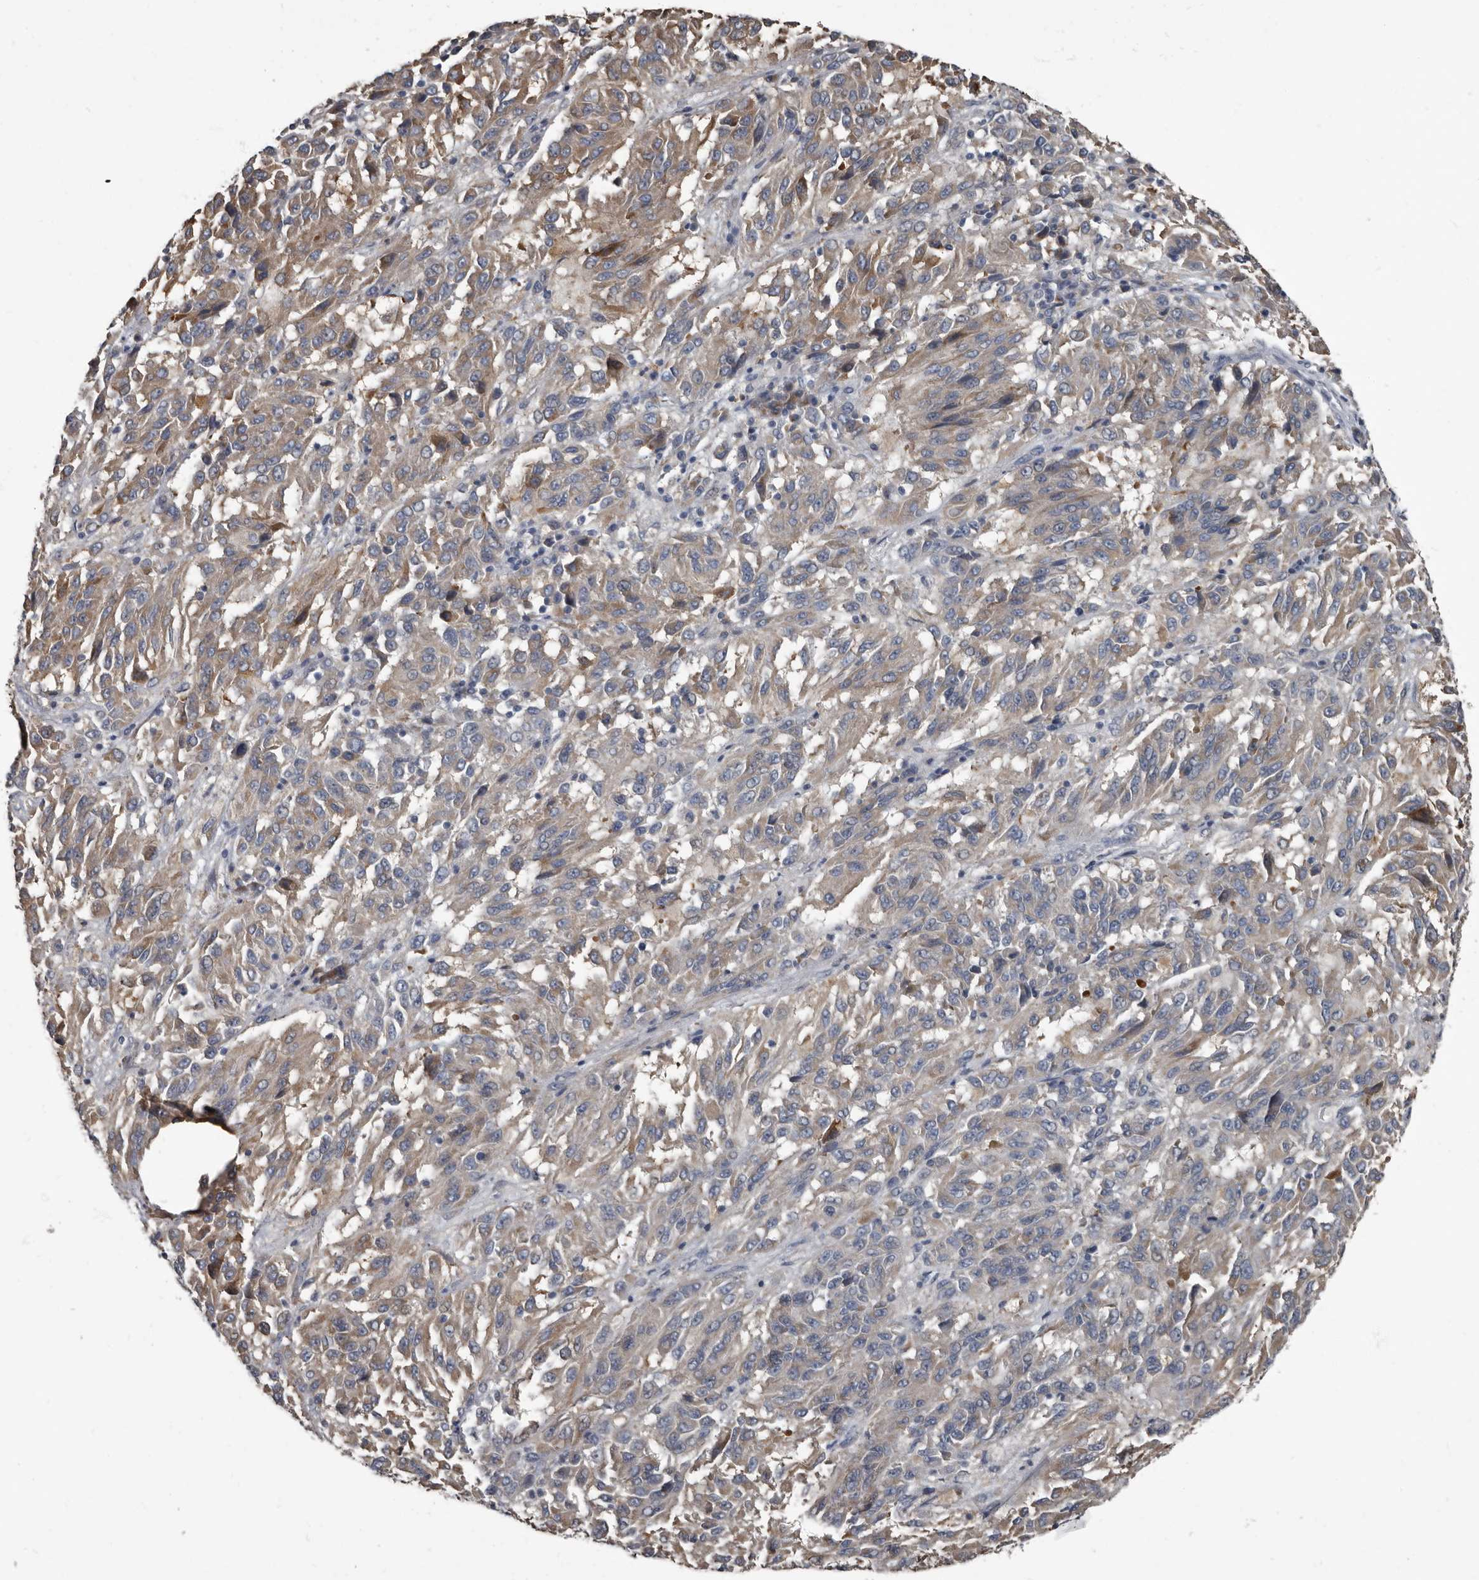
{"staining": {"intensity": "moderate", "quantity": "<25%", "location": "cytoplasmic/membranous"}, "tissue": "melanoma", "cell_type": "Tumor cells", "image_type": "cancer", "snomed": [{"axis": "morphology", "description": "Malignant melanoma, Metastatic site"}, {"axis": "topography", "description": "Lung"}], "caption": "Immunohistochemistry of malignant melanoma (metastatic site) exhibits low levels of moderate cytoplasmic/membranous positivity in about <25% of tumor cells. Using DAB (3,3'-diaminobenzidine) (brown) and hematoxylin (blue) stains, captured at high magnification using brightfield microscopy.", "gene": "TPD52L1", "patient": {"sex": "male", "age": 64}}